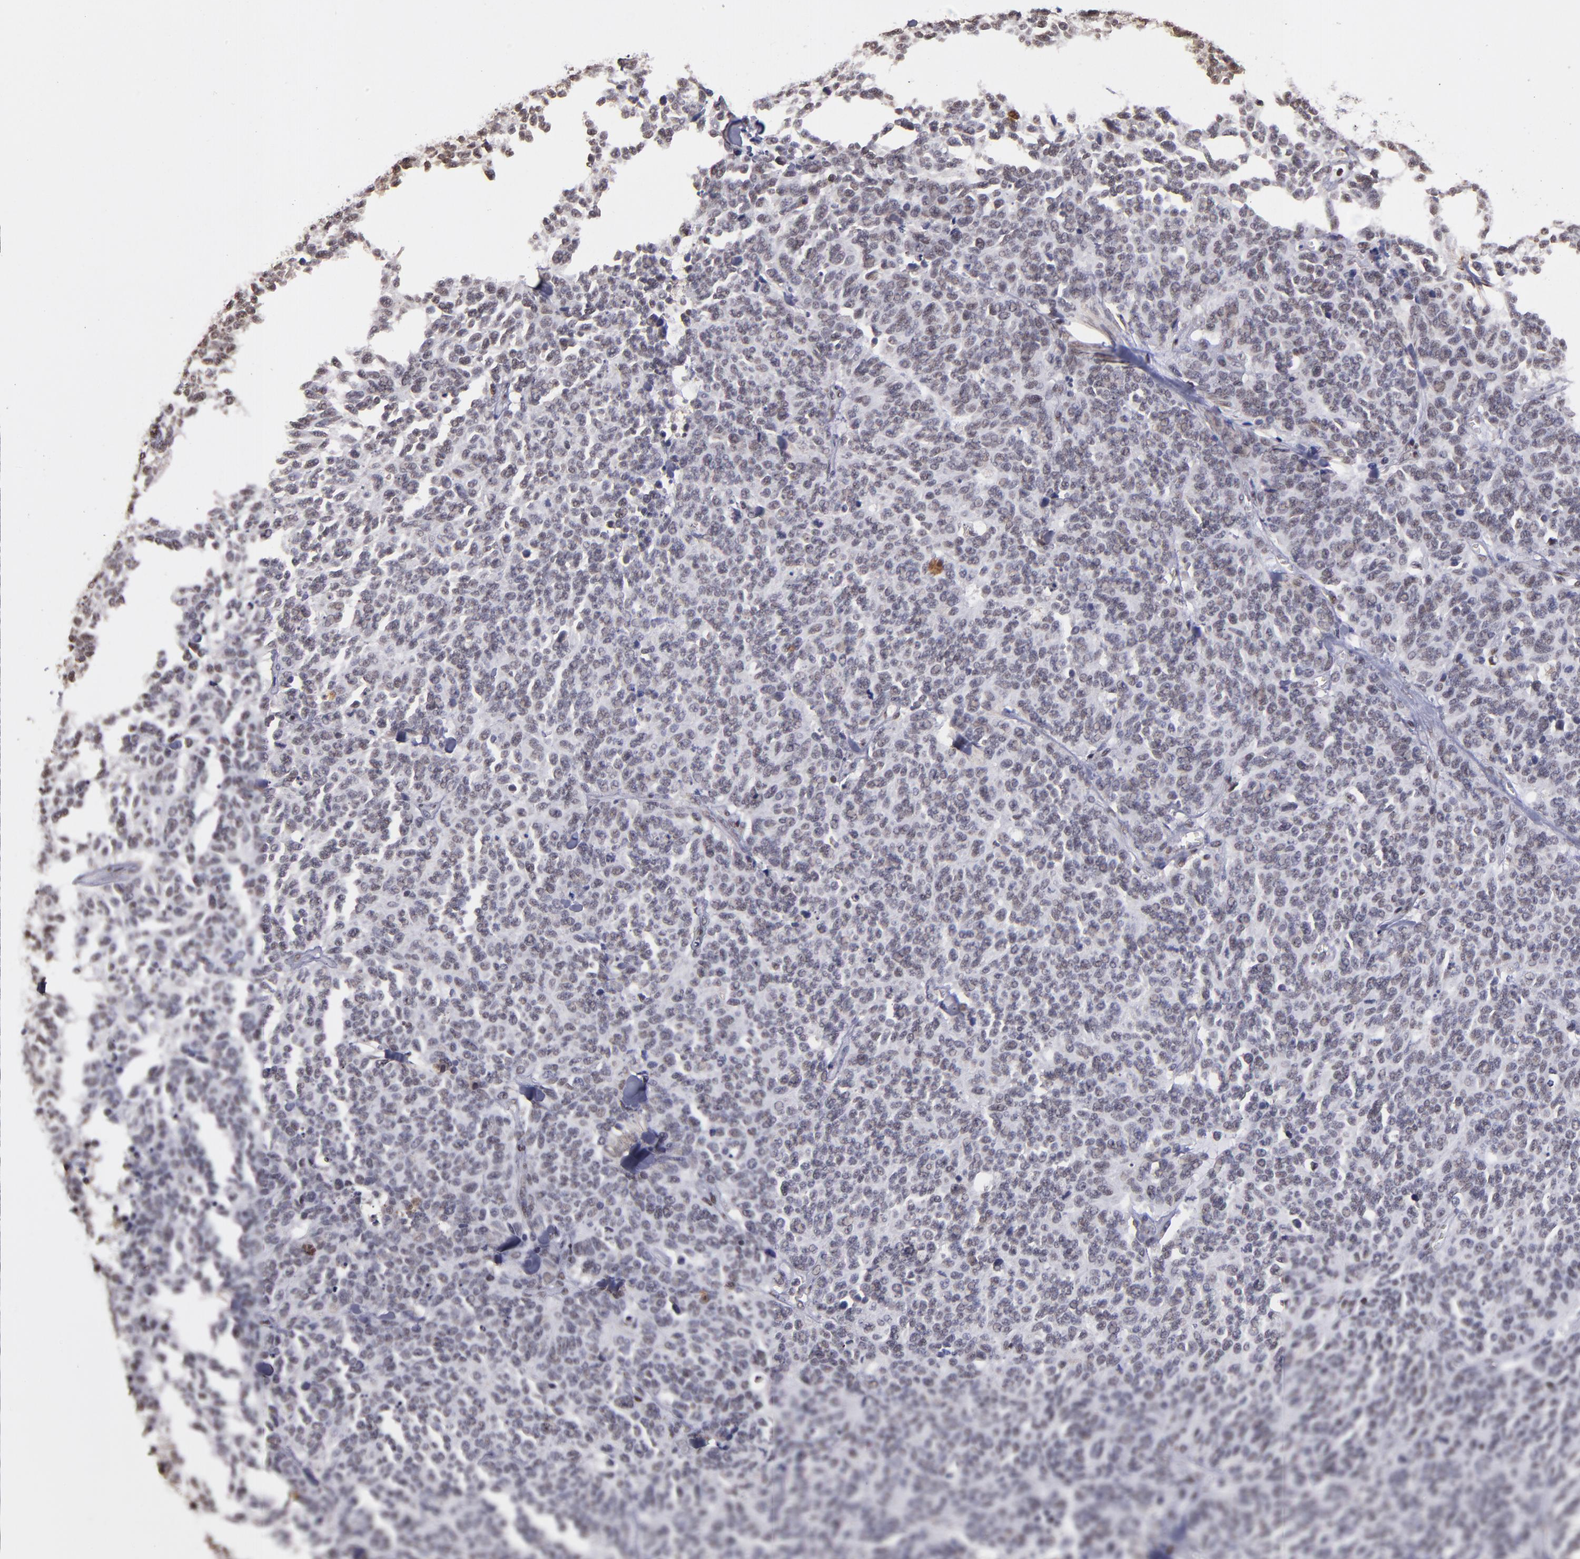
{"staining": {"intensity": "weak", "quantity": "25%-75%", "location": "nuclear"}, "tissue": "lung cancer", "cell_type": "Tumor cells", "image_type": "cancer", "snomed": [{"axis": "morphology", "description": "Neoplasm, malignant, NOS"}, {"axis": "topography", "description": "Lung"}], "caption": "Human lung cancer stained with a protein marker shows weak staining in tumor cells.", "gene": "SP1", "patient": {"sex": "female", "age": 58}}